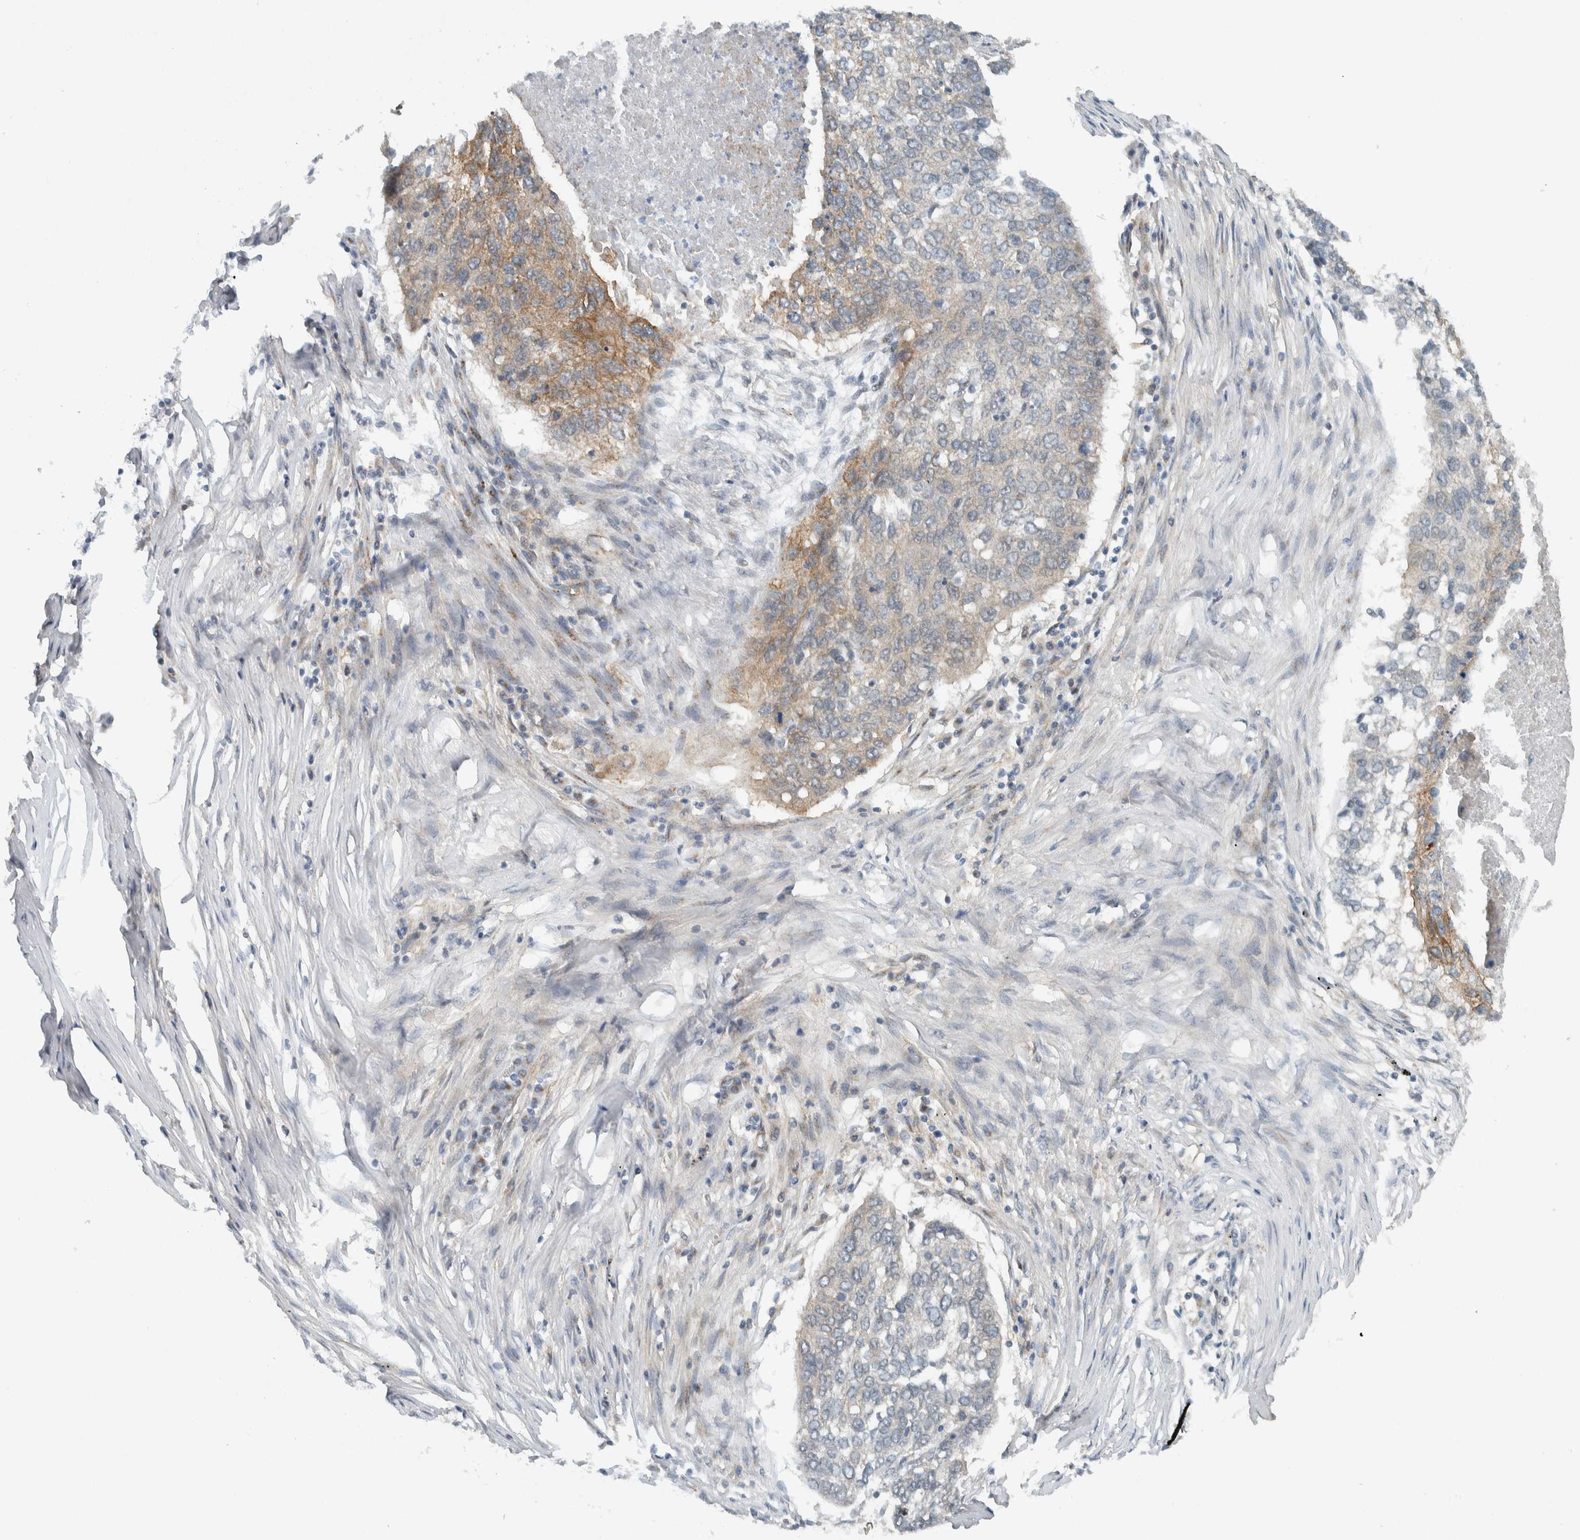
{"staining": {"intensity": "moderate", "quantity": "<25%", "location": "cytoplasmic/membranous"}, "tissue": "lung cancer", "cell_type": "Tumor cells", "image_type": "cancer", "snomed": [{"axis": "morphology", "description": "Squamous cell carcinoma, NOS"}, {"axis": "topography", "description": "Lung"}], "caption": "A micrograph of human squamous cell carcinoma (lung) stained for a protein shows moderate cytoplasmic/membranous brown staining in tumor cells. (DAB IHC with brightfield microscopy, high magnification).", "gene": "RERE", "patient": {"sex": "female", "age": 63}}